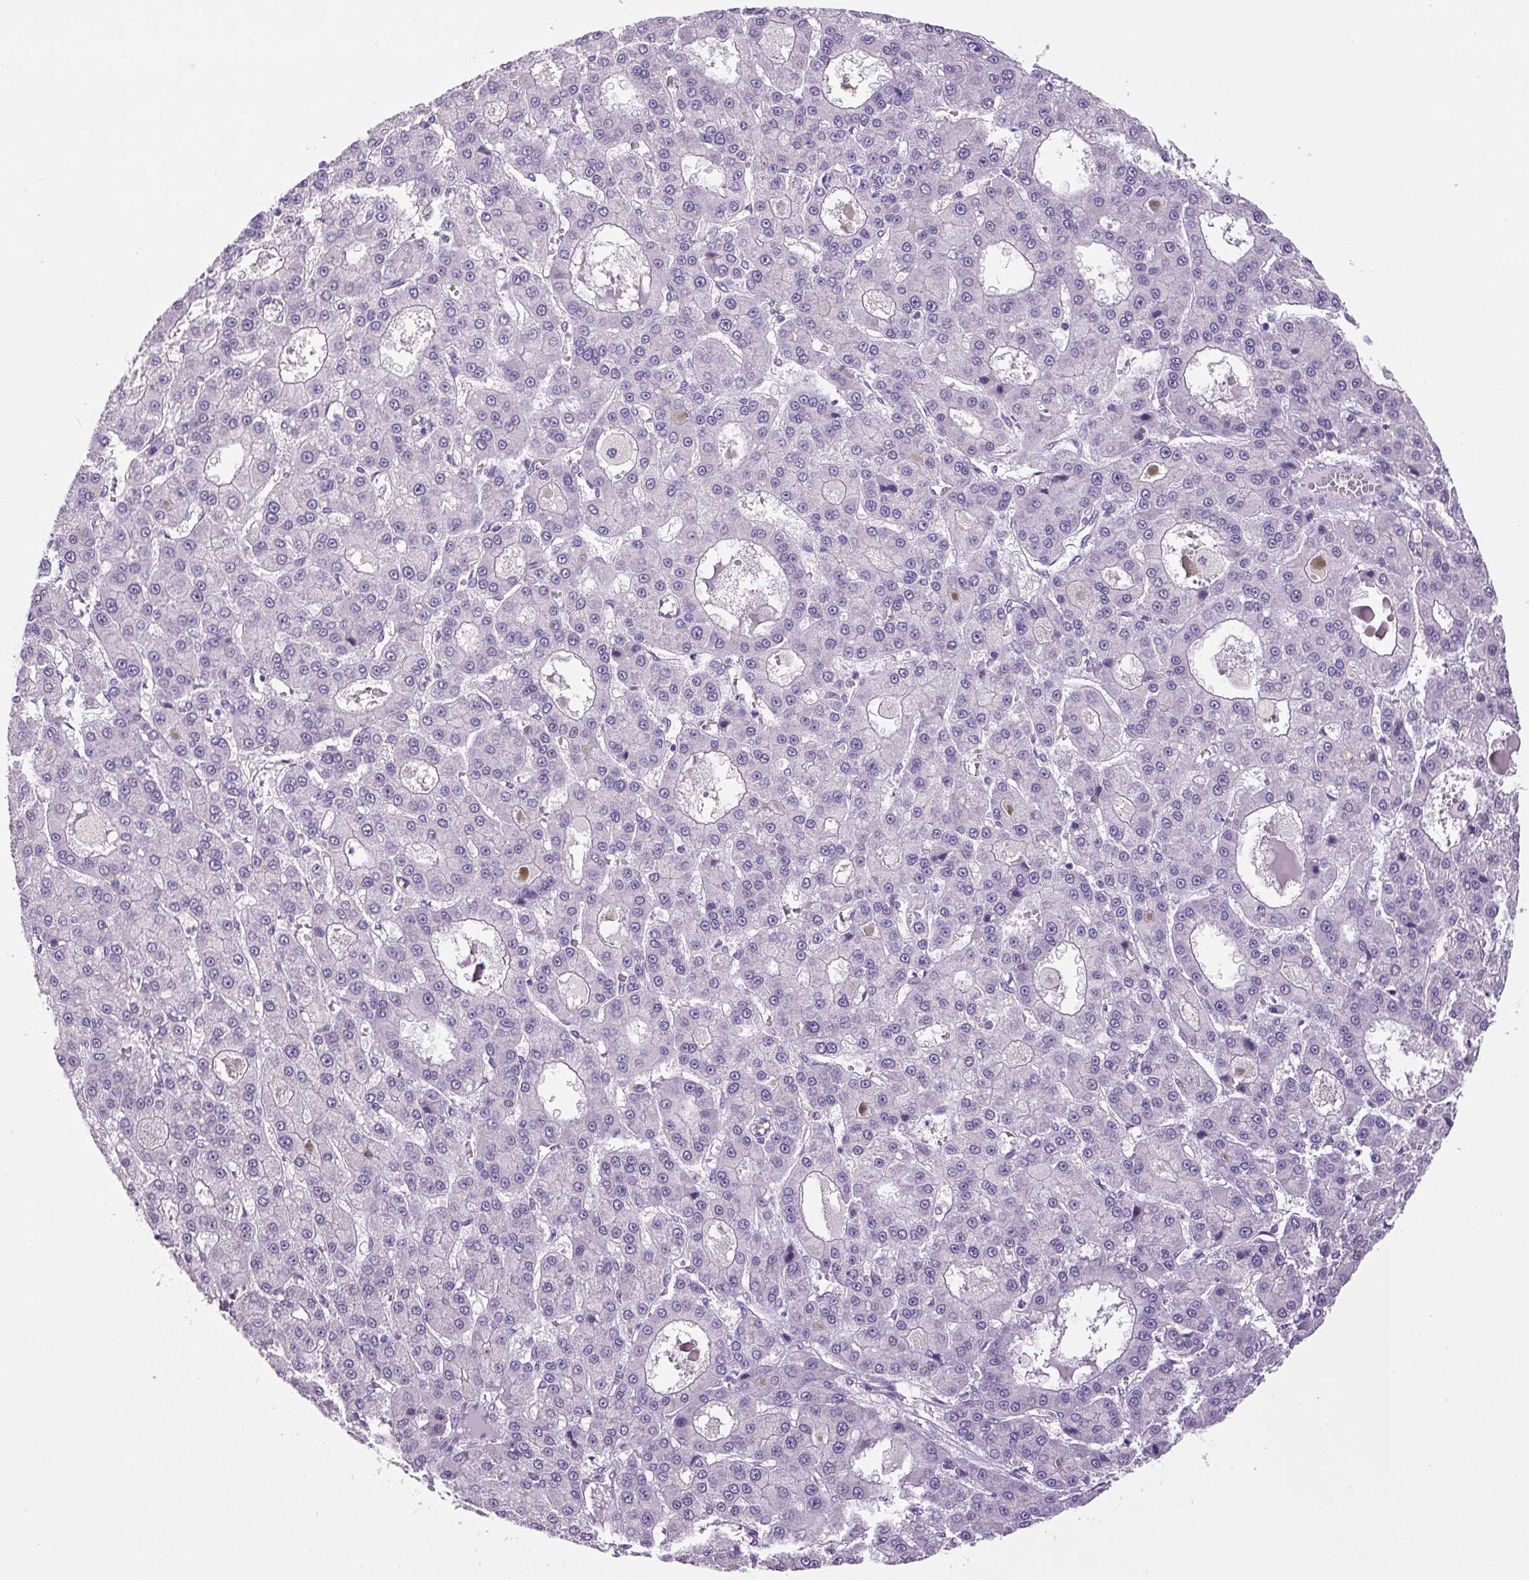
{"staining": {"intensity": "negative", "quantity": "none", "location": "none"}, "tissue": "liver cancer", "cell_type": "Tumor cells", "image_type": "cancer", "snomed": [{"axis": "morphology", "description": "Carcinoma, Hepatocellular, NOS"}, {"axis": "topography", "description": "Liver"}], "caption": "The micrograph shows no significant staining in tumor cells of liver cancer.", "gene": "CHGA", "patient": {"sex": "male", "age": 70}}